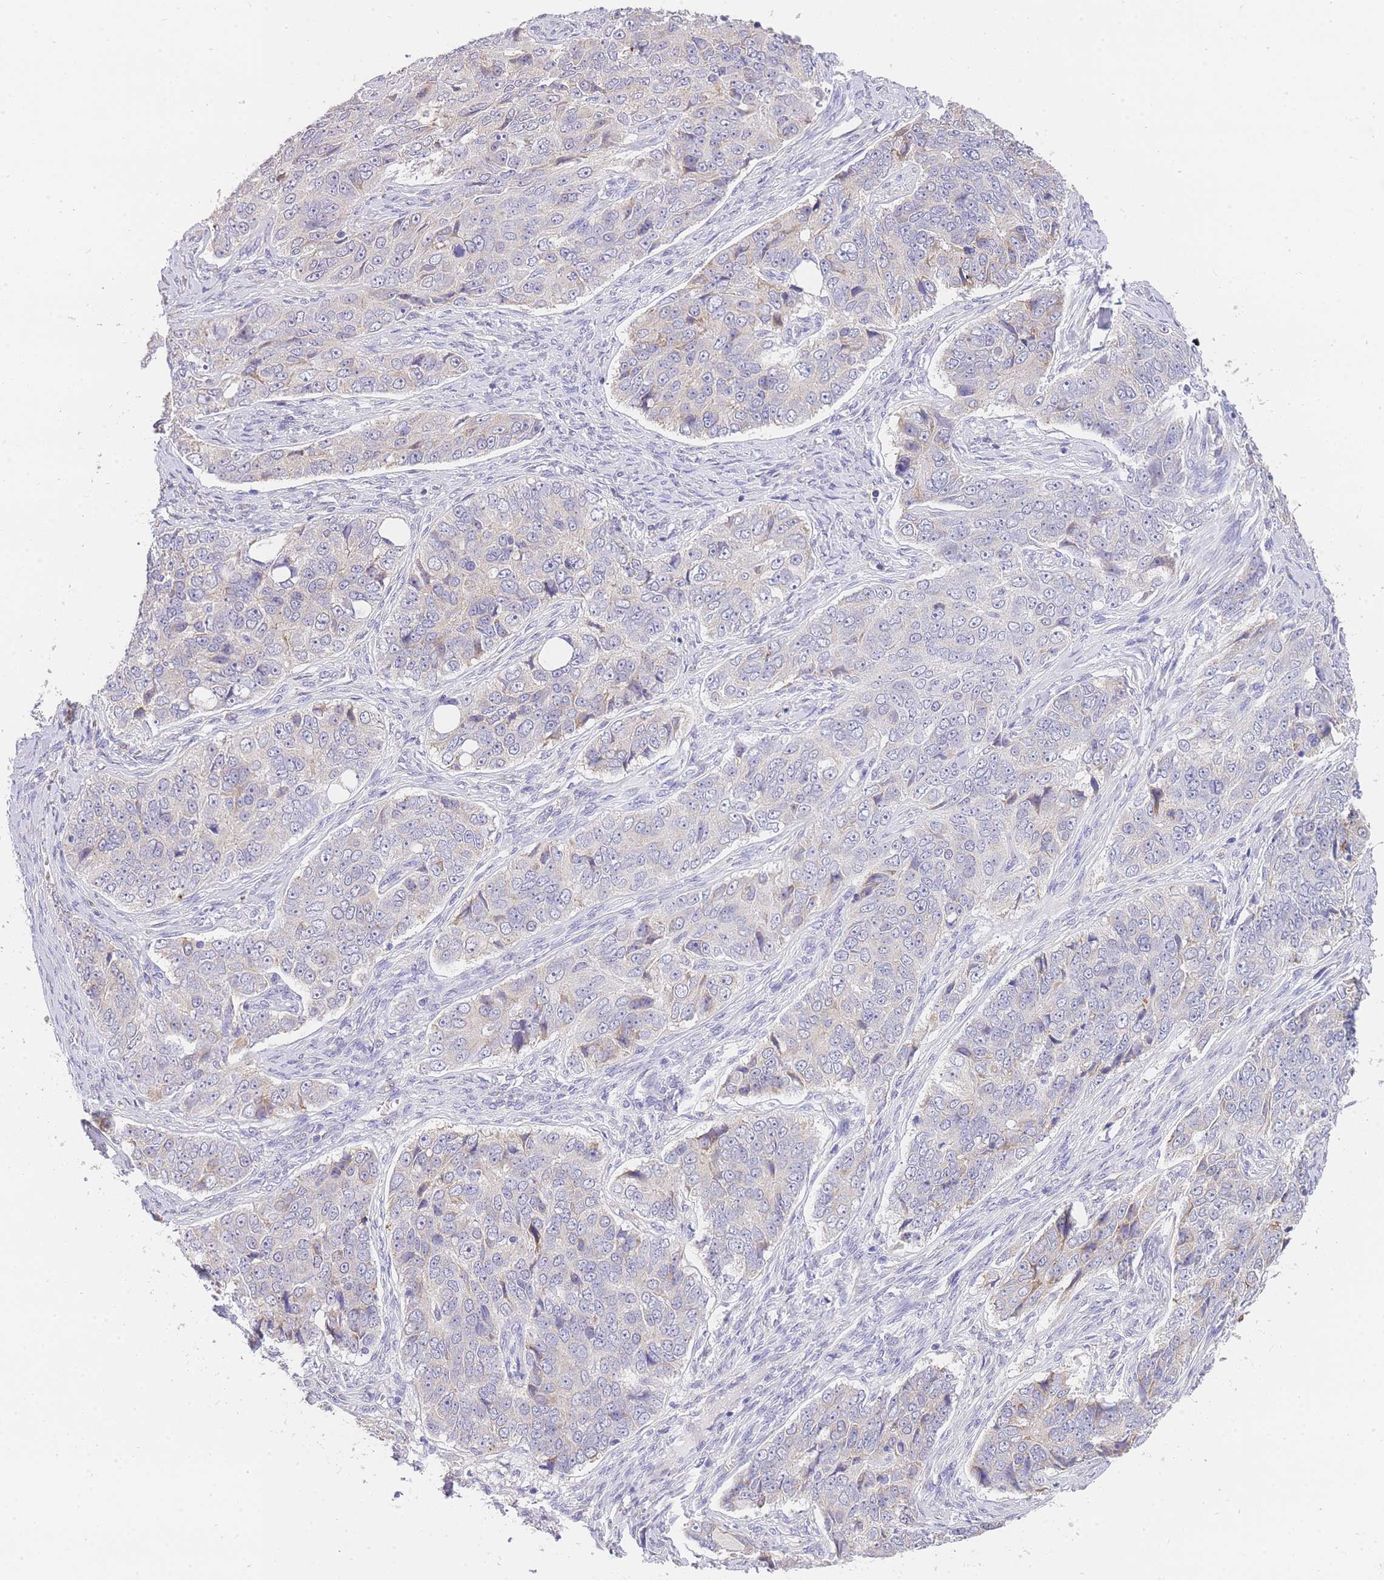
{"staining": {"intensity": "negative", "quantity": "none", "location": "none"}, "tissue": "ovarian cancer", "cell_type": "Tumor cells", "image_type": "cancer", "snomed": [{"axis": "morphology", "description": "Carcinoma, endometroid"}, {"axis": "topography", "description": "Ovary"}], "caption": "DAB immunohistochemical staining of human ovarian cancer displays no significant positivity in tumor cells. (DAB (3,3'-diaminobenzidine) immunohistochemistry, high magnification).", "gene": "C2orf88", "patient": {"sex": "female", "age": 51}}